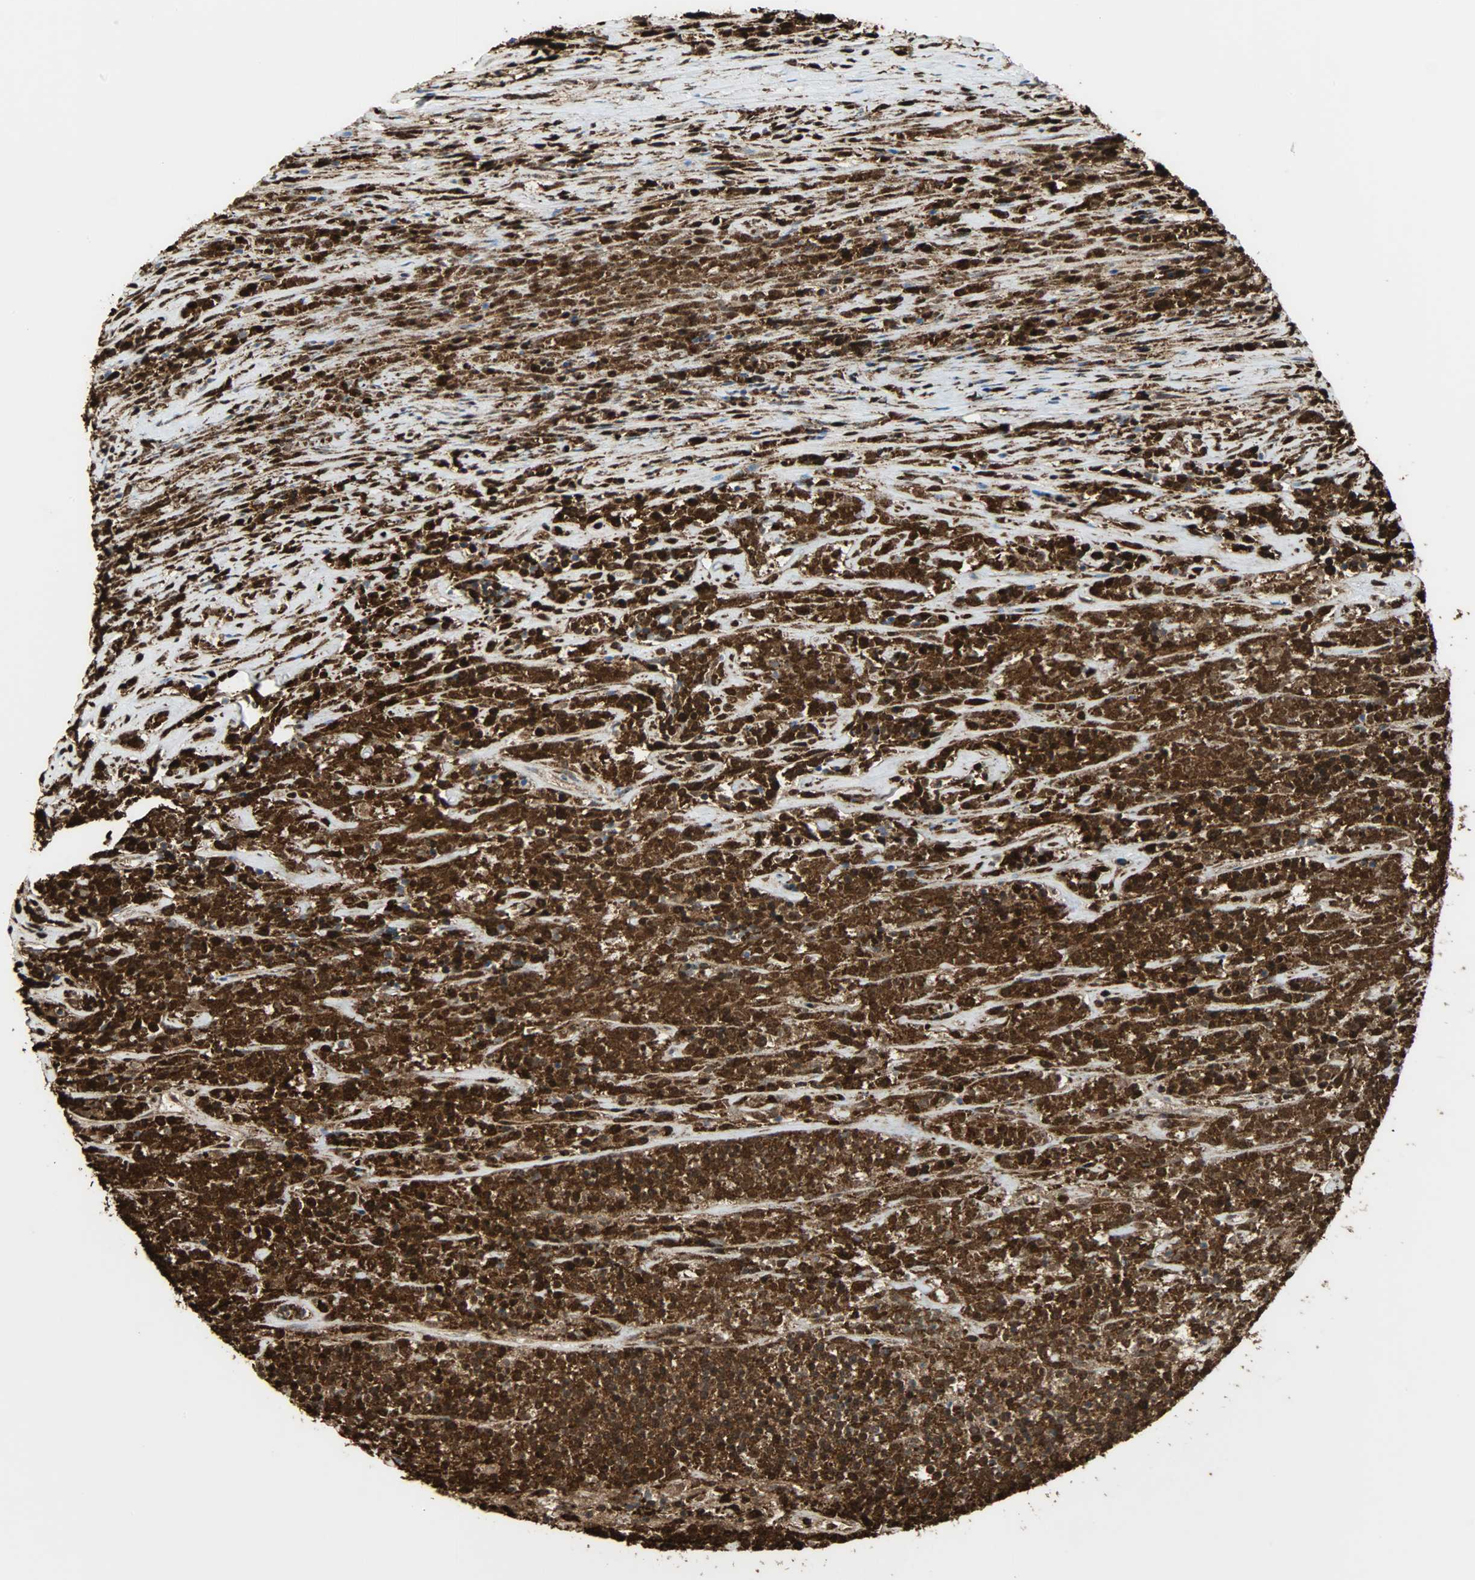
{"staining": {"intensity": "strong", "quantity": ">75%", "location": "cytoplasmic/membranous,nuclear"}, "tissue": "lymphoma", "cell_type": "Tumor cells", "image_type": "cancer", "snomed": [{"axis": "morphology", "description": "Malignant lymphoma, non-Hodgkin's type, High grade"}, {"axis": "topography", "description": "Lymph node"}], "caption": "Protein analysis of lymphoma tissue demonstrates strong cytoplasmic/membranous and nuclear expression in about >75% of tumor cells.", "gene": "VASP", "patient": {"sex": "female", "age": 73}}